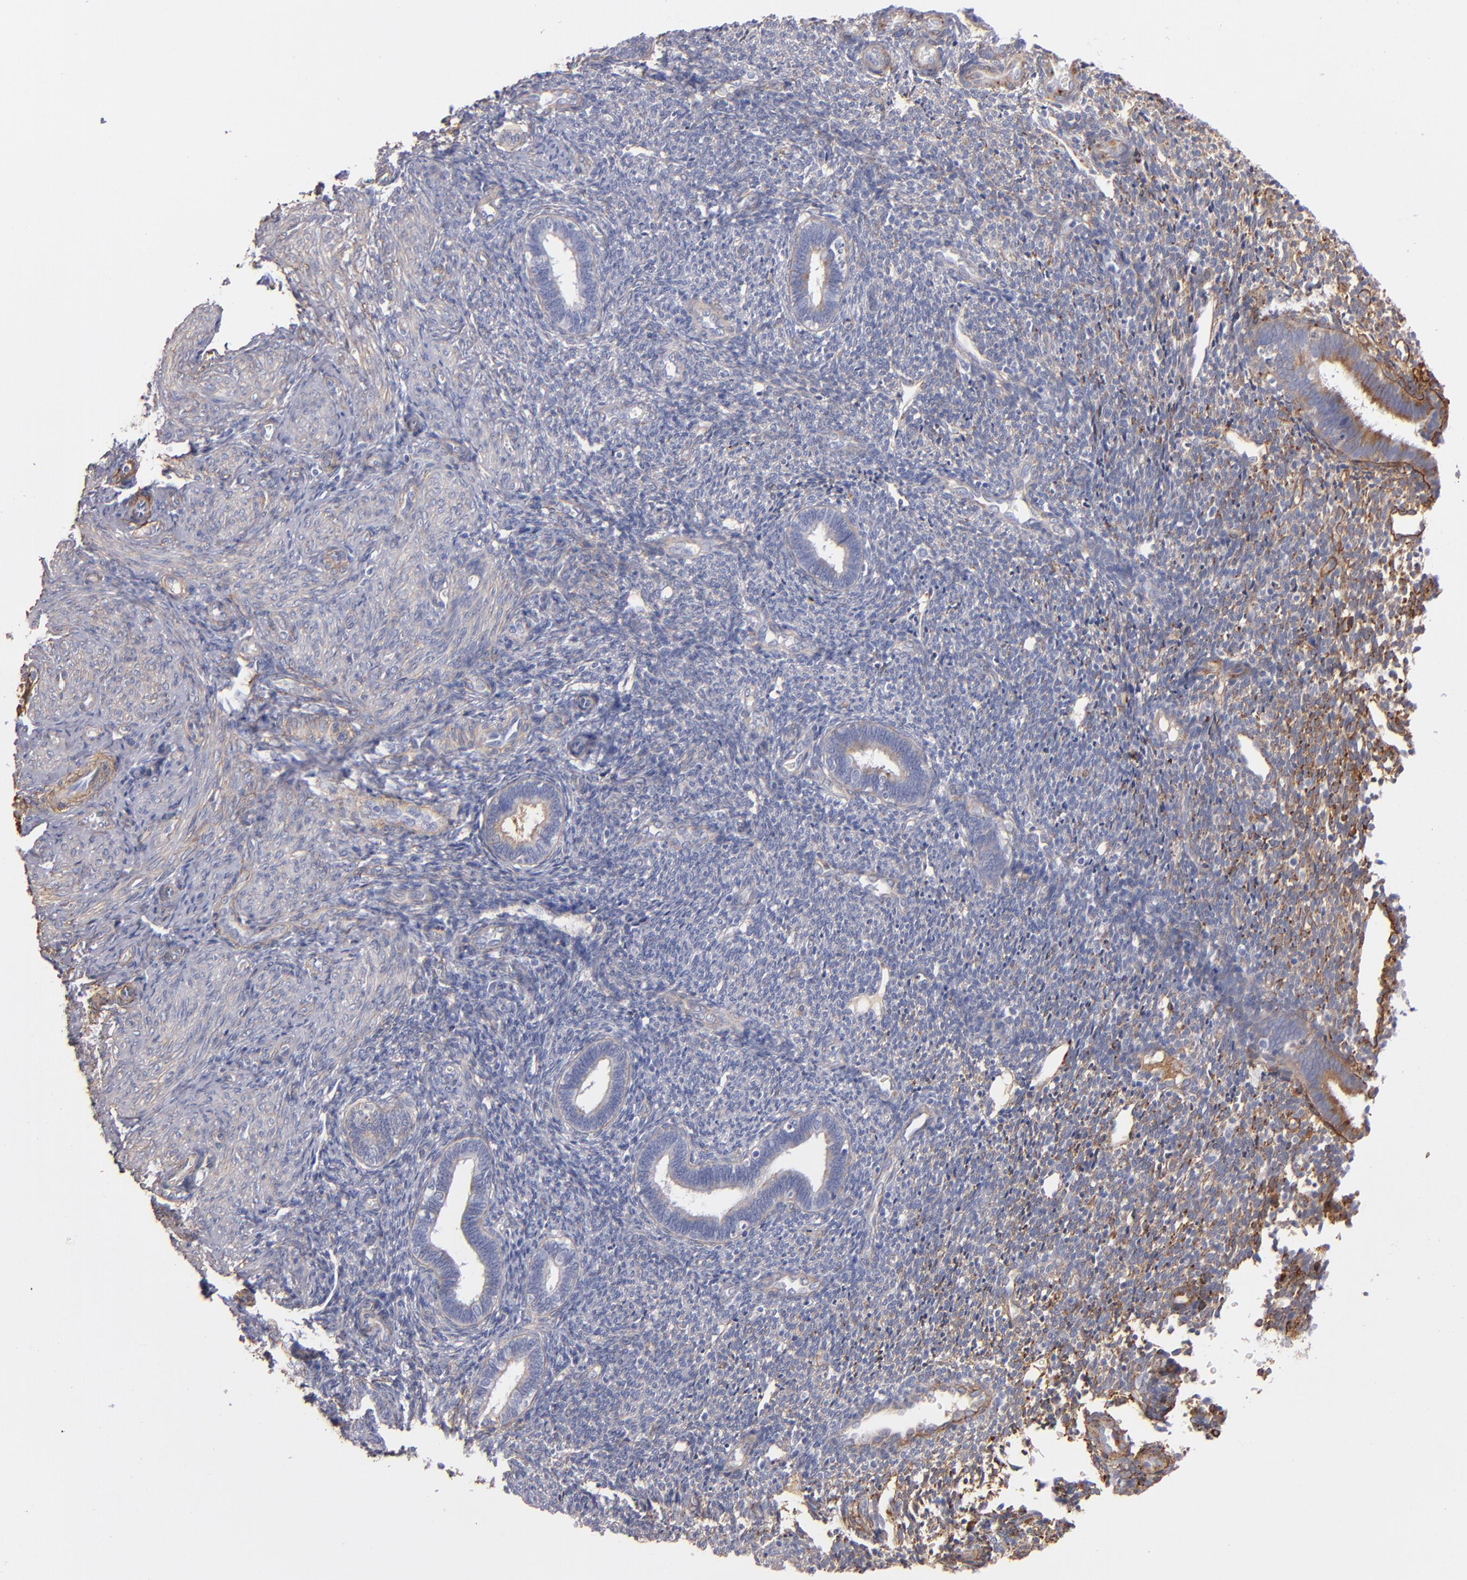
{"staining": {"intensity": "weak", "quantity": "<25%", "location": "cytoplasmic/membranous"}, "tissue": "endometrium", "cell_type": "Cells in endometrial stroma", "image_type": "normal", "snomed": [{"axis": "morphology", "description": "Normal tissue, NOS"}, {"axis": "topography", "description": "Endometrium"}], "caption": "Endometrium stained for a protein using immunohistochemistry (IHC) reveals no expression cells in endometrial stroma.", "gene": "LAMC1", "patient": {"sex": "female", "age": 27}}